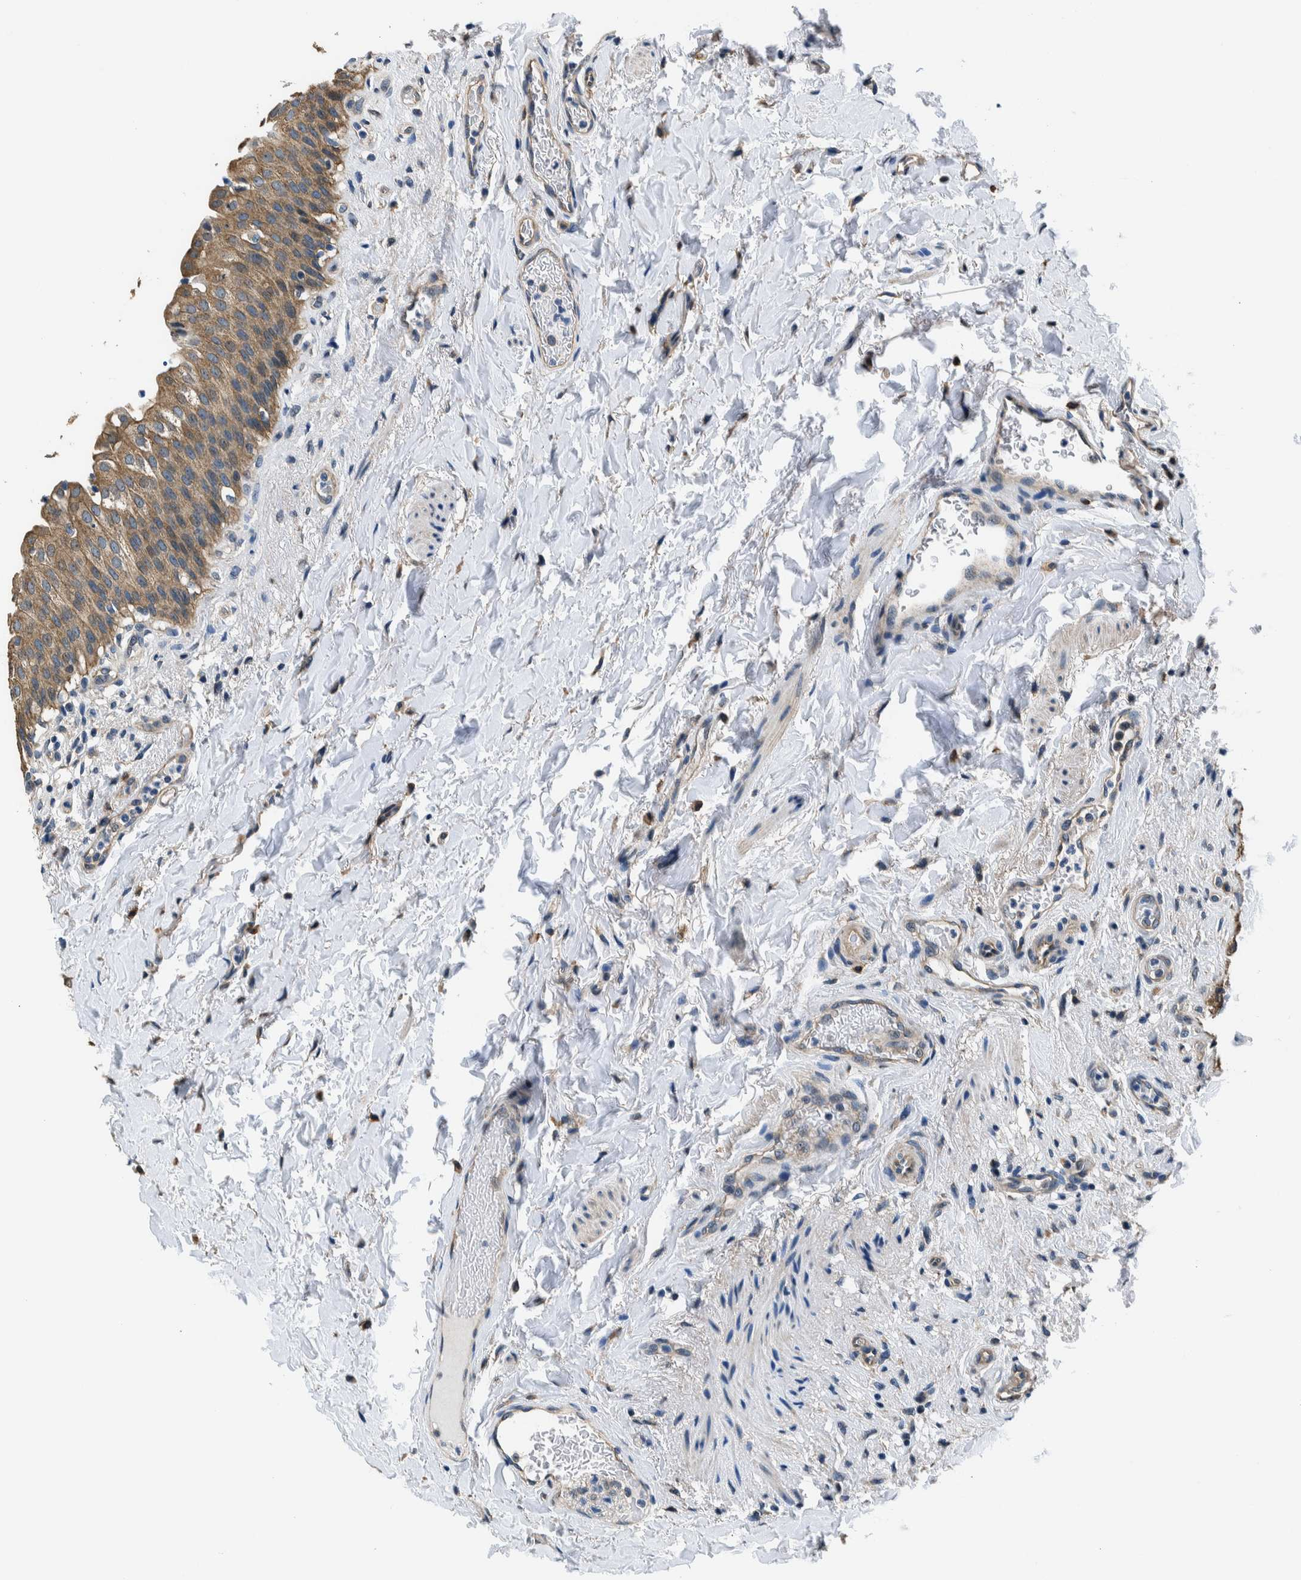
{"staining": {"intensity": "moderate", "quantity": ">75%", "location": "cytoplasmic/membranous"}, "tissue": "urinary bladder", "cell_type": "Urothelial cells", "image_type": "normal", "snomed": [{"axis": "morphology", "description": "Normal tissue, NOS"}, {"axis": "topography", "description": "Urinary bladder"}], "caption": "Immunohistochemistry image of unremarkable urinary bladder: human urinary bladder stained using immunohistochemistry demonstrates medium levels of moderate protein expression localized specifically in the cytoplasmic/membranous of urothelial cells, appearing as a cytoplasmic/membranous brown color.", "gene": "NIBAN2", "patient": {"sex": "female", "age": 60}}